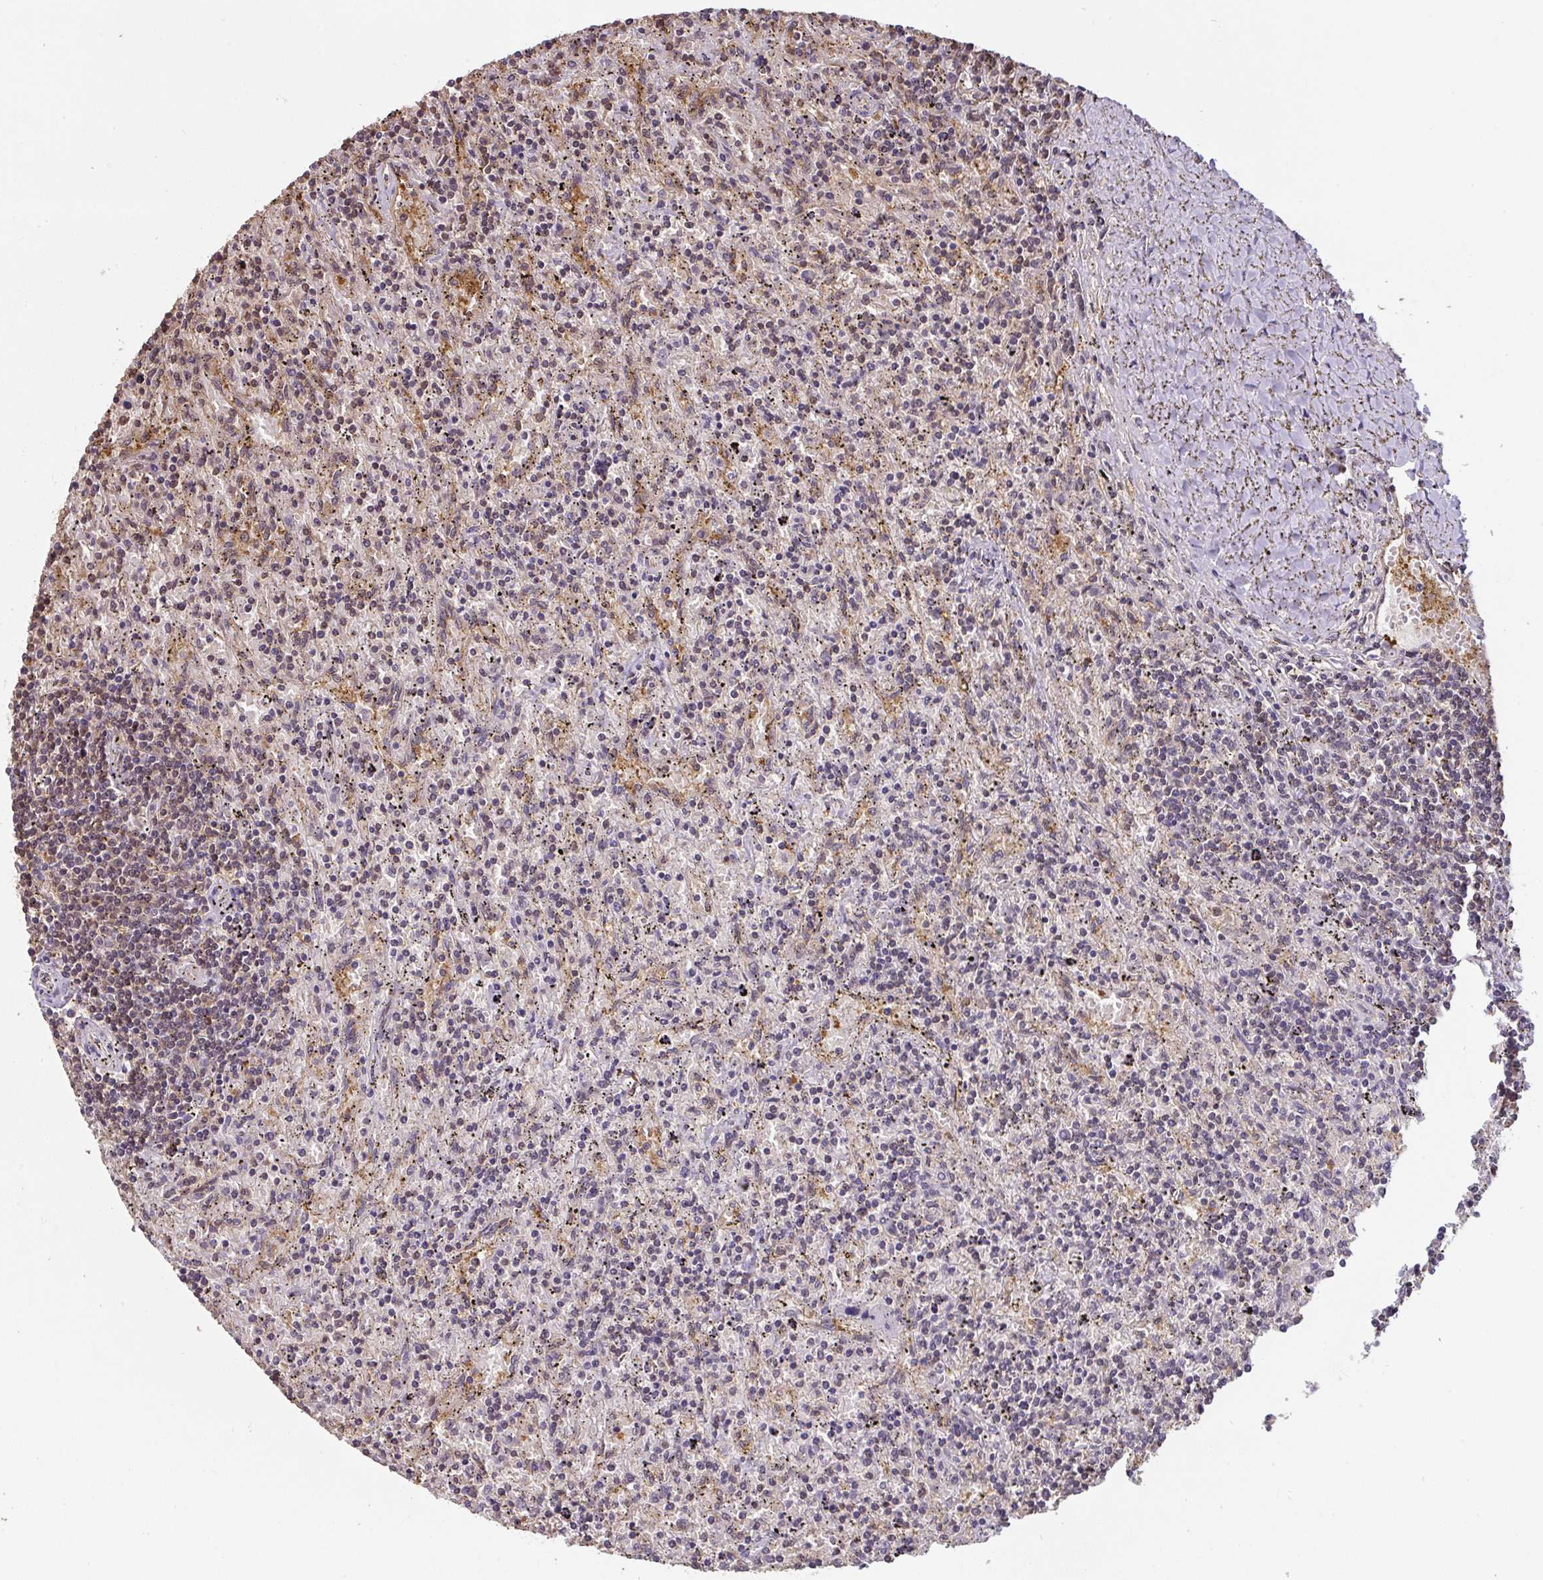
{"staining": {"intensity": "weak", "quantity": "25%-75%", "location": "nuclear"}, "tissue": "lymphoma", "cell_type": "Tumor cells", "image_type": "cancer", "snomed": [{"axis": "morphology", "description": "Malignant lymphoma, non-Hodgkin's type, Low grade"}, {"axis": "topography", "description": "Spleen"}], "caption": "Malignant lymphoma, non-Hodgkin's type (low-grade) tissue displays weak nuclear staining in approximately 25%-75% of tumor cells", "gene": "ST13", "patient": {"sex": "male", "age": 76}}